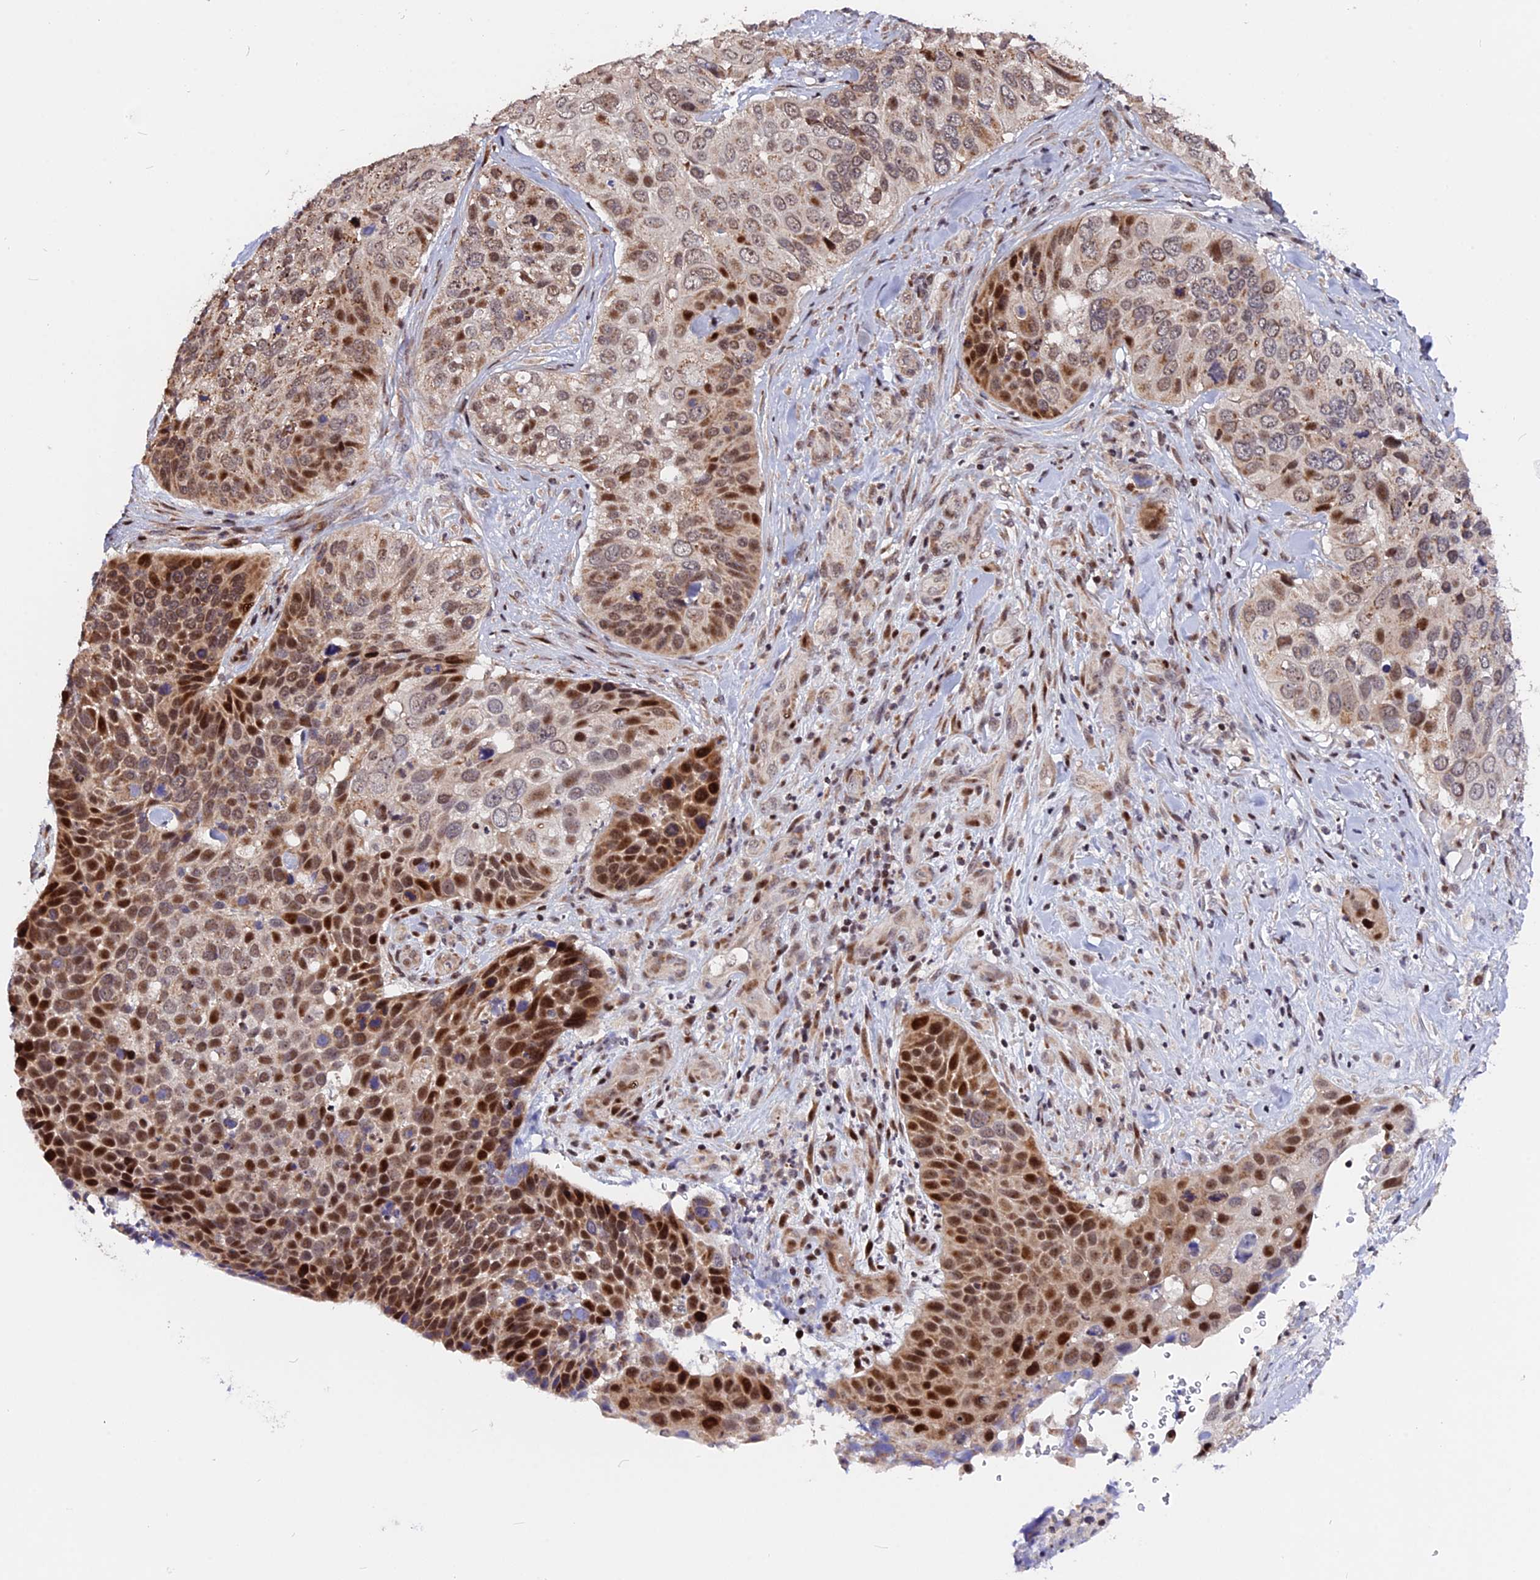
{"staining": {"intensity": "strong", "quantity": "25%-75%", "location": "cytoplasmic/membranous,nuclear"}, "tissue": "skin cancer", "cell_type": "Tumor cells", "image_type": "cancer", "snomed": [{"axis": "morphology", "description": "Basal cell carcinoma"}, {"axis": "topography", "description": "Skin"}], "caption": "Immunohistochemical staining of skin cancer demonstrates strong cytoplasmic/membranous and nuclear protein expression in about 25%-75% of tumor cells.", "gene": "FAM174C", "patient": {"sex": "female", "age": 74}}